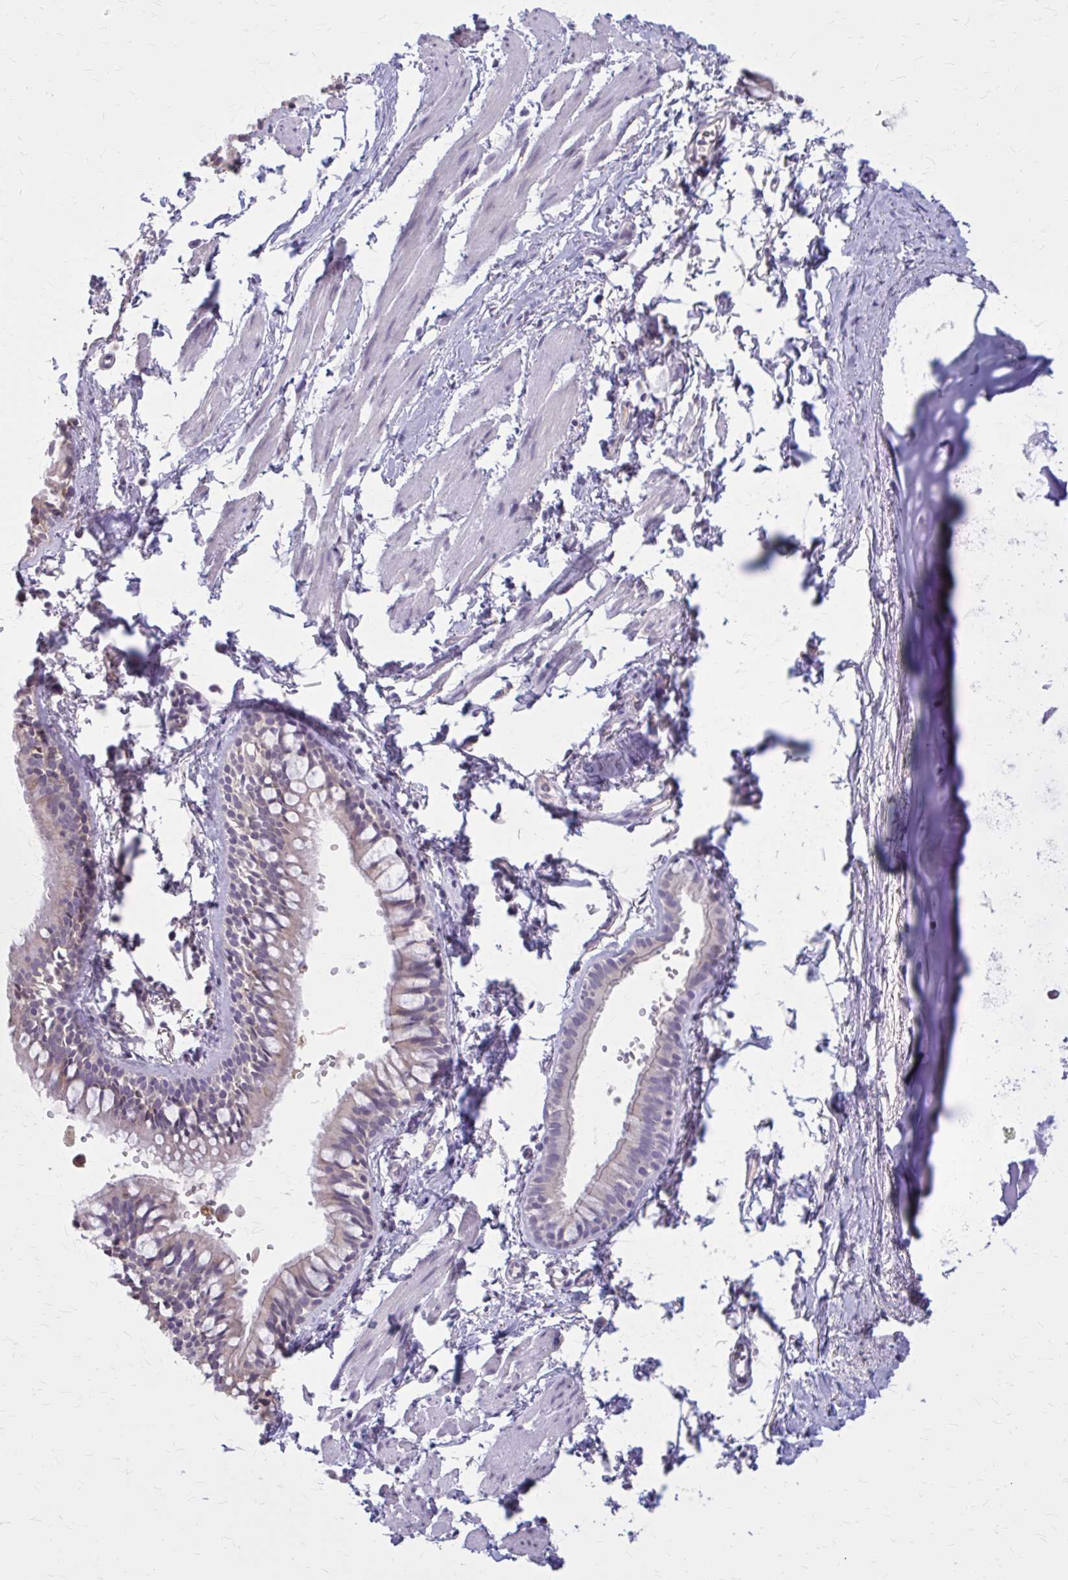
{"staining": {"intensity": "weak", "quantity": "<25%", "location": "cytoplasmic/membranous"}, "tissue": "bronchus", "cell_type": "Respiratory epithelial cells", "image_type": "normal", "snomed": [{"axis": "morphology", "description": "Normal tissue, NOS"}, {"axis": "topography", "description": "Cartilage tissue"}, {"axis": "topography", "description": "Bronchus"}, {"axis": "topography", "description": "Peripheral nerve tissue"}], "caption": "Immunohistochemical staining of benign human bronchus exhibits no significant staining in respiratory epithelial cells.", "gene": "OR4A47", "patient": {"sex": "female", "age": 59}}